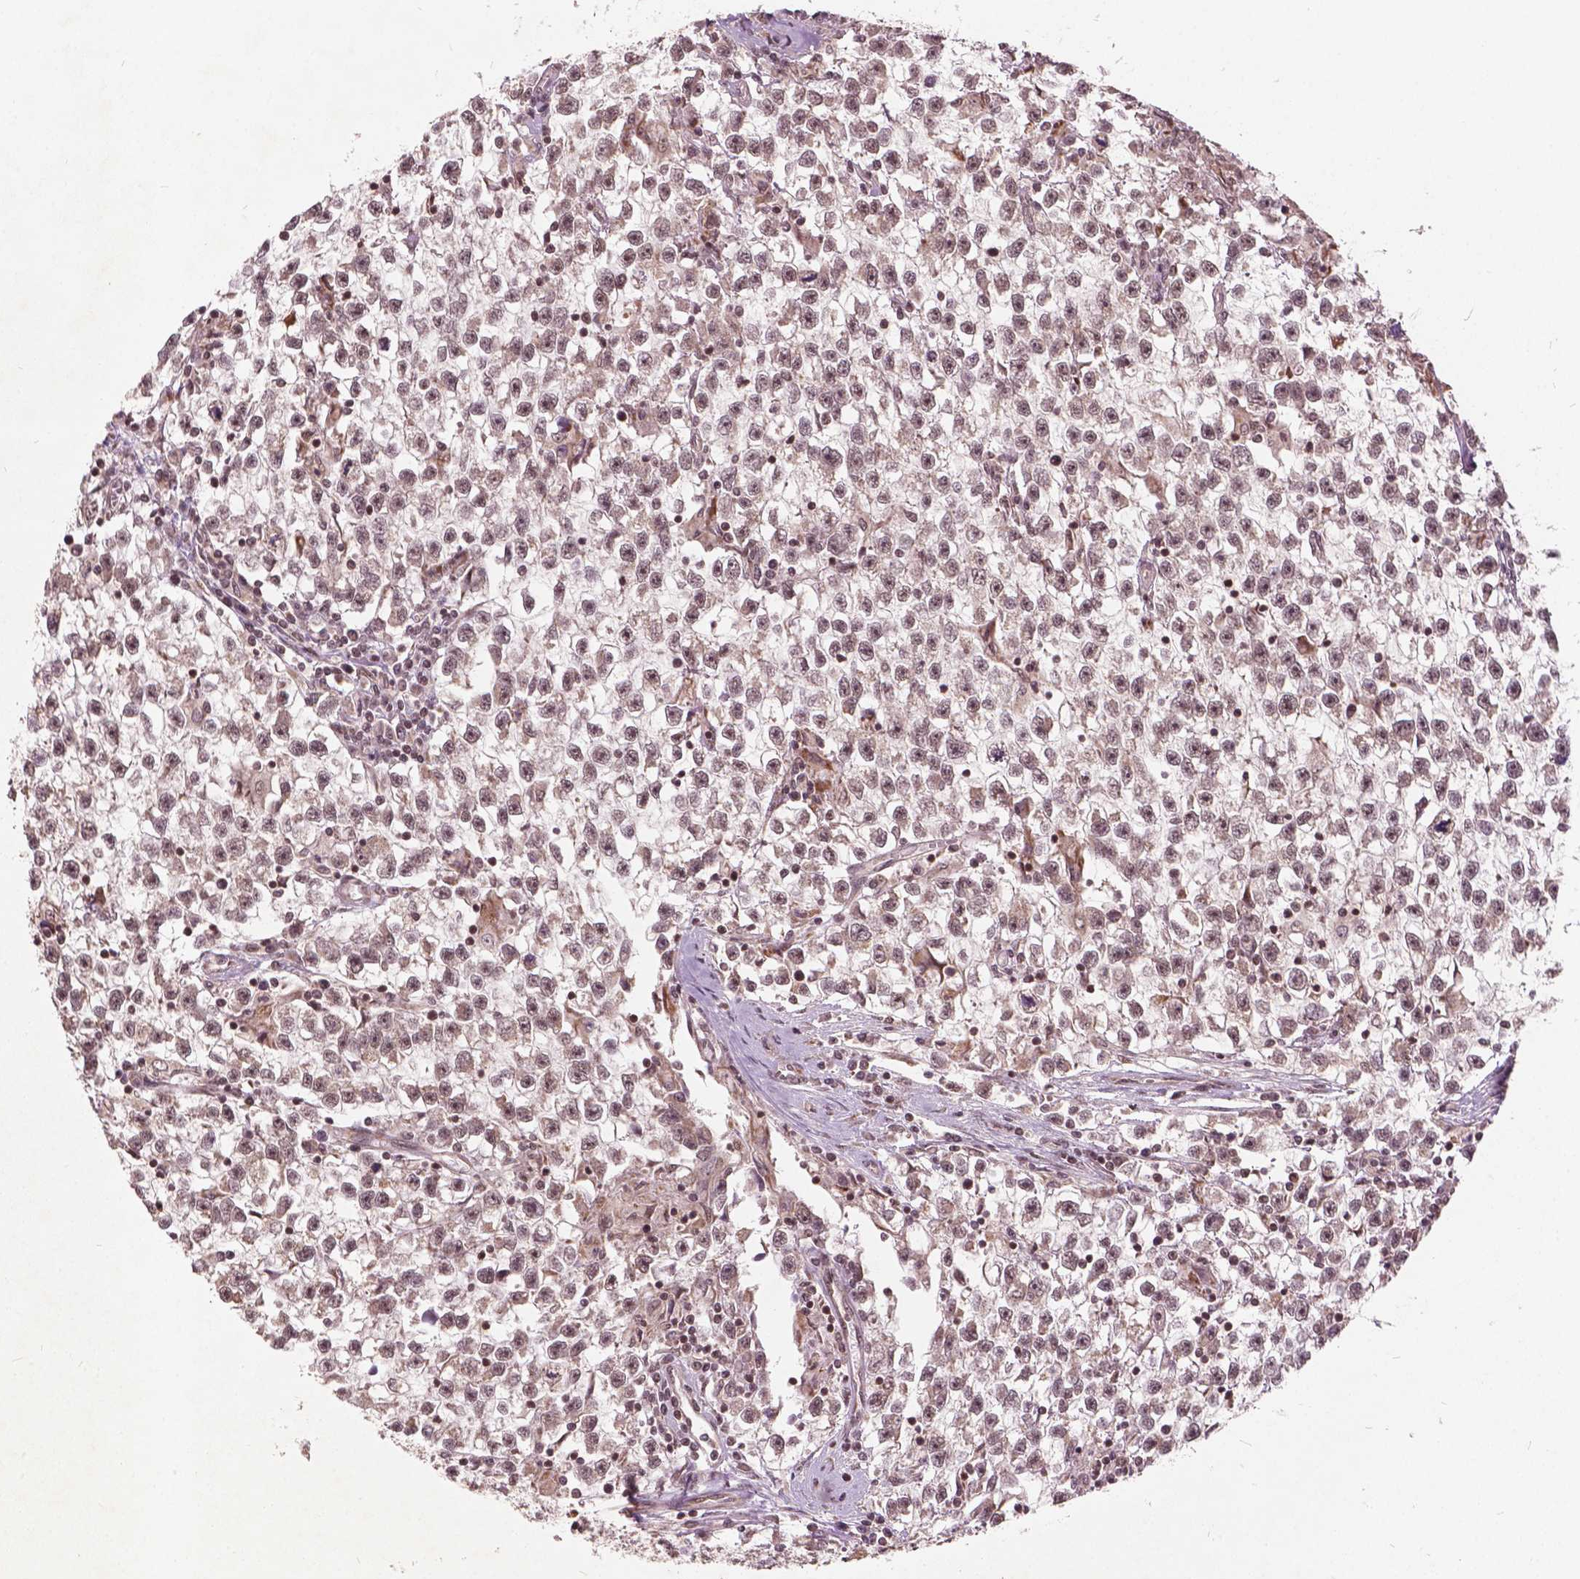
{"staining": {"intensity": "weak", "quantity": ">75%", "location": "nuclear"}, "tissue": "testis cancer", "cell_type": "Tumor cells", "image_type": "cancer", "snomed": [{"axis": "morphology", "description": "Seminoma, NOS"}, {"axis": "topography", "description": "Testis"}], "caption": "Human testis cancer stained with a protein marker exhibits weak staining in tumor cells.", "gene": "GPS2", "patient": {"sex": "male", "age": 31}}